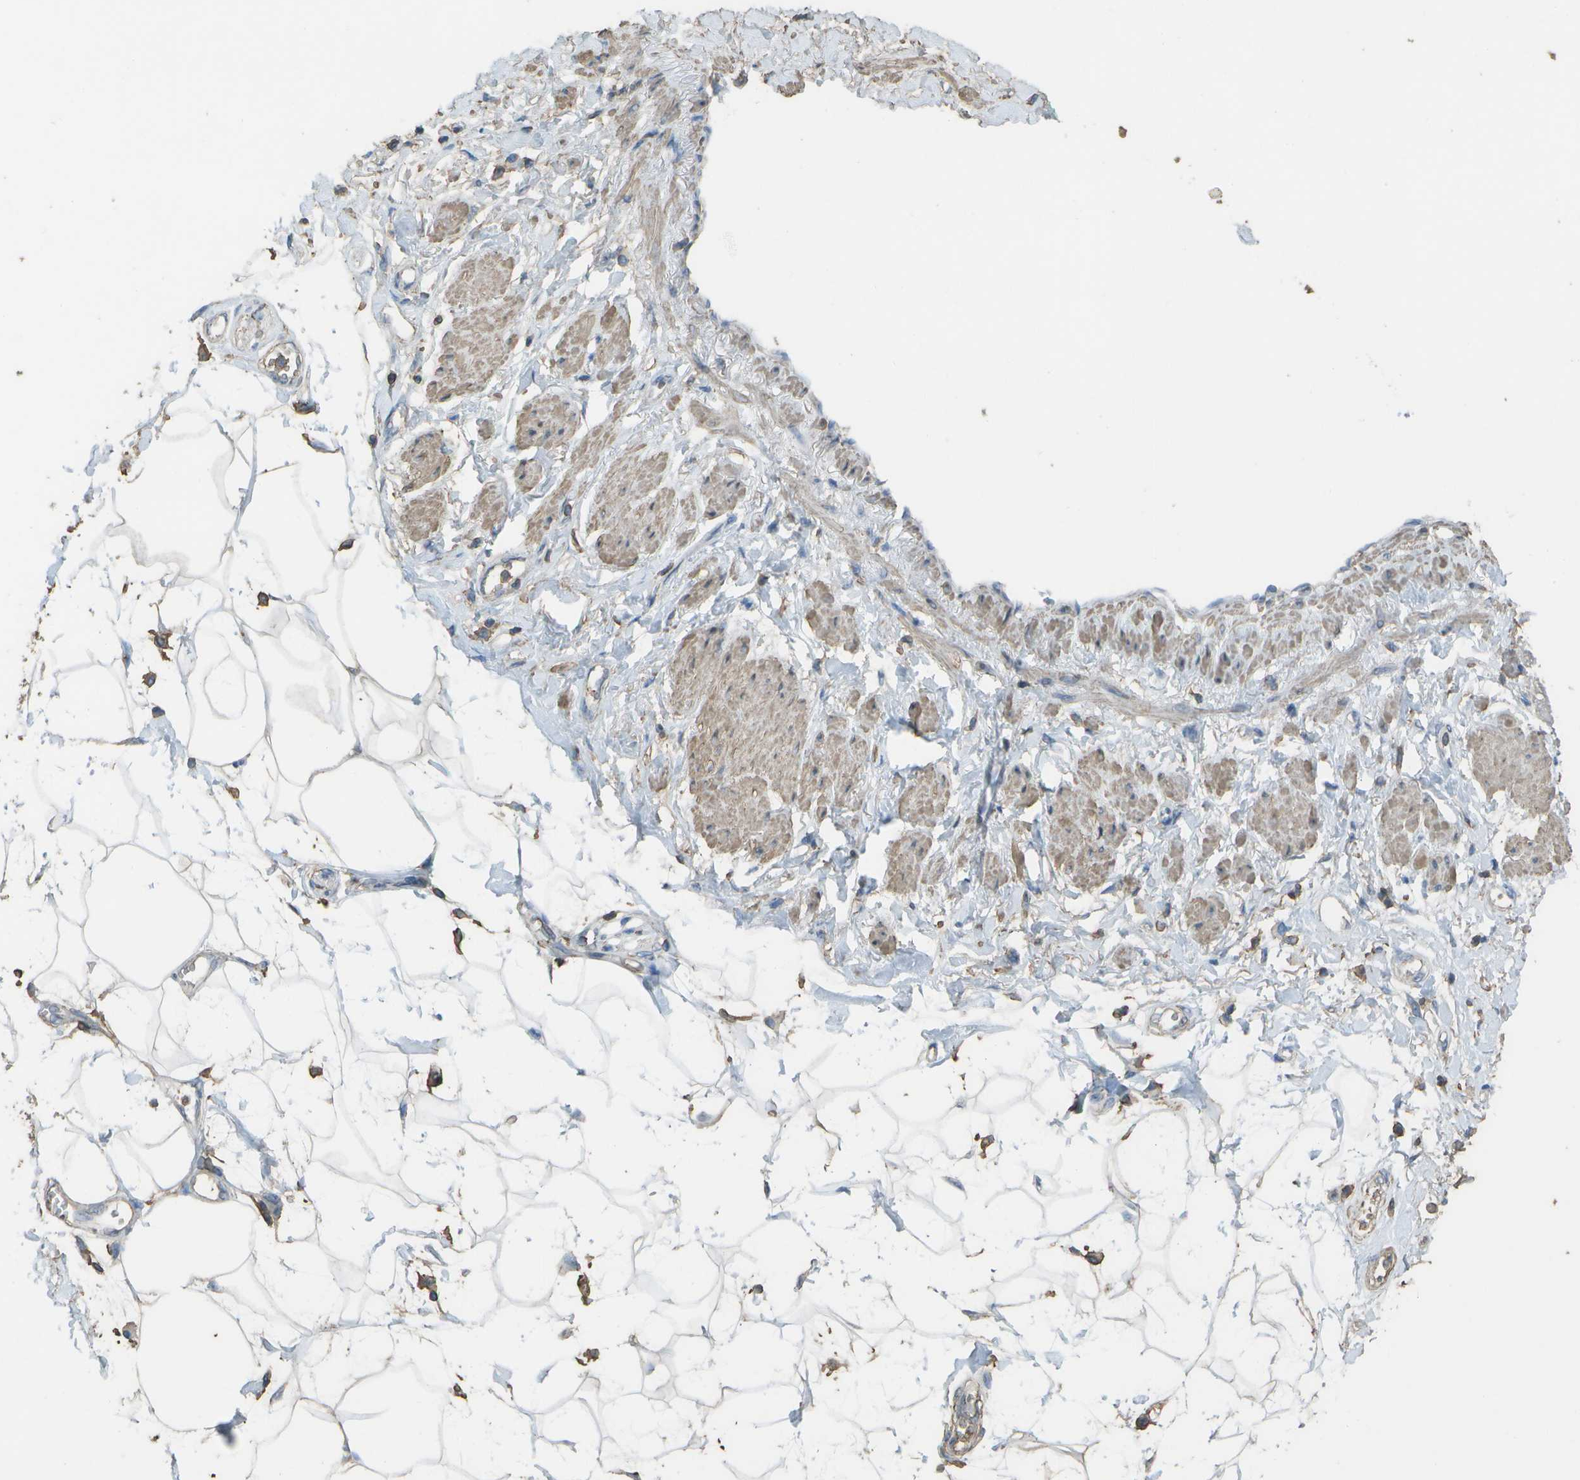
{"staining": {"intensity": "weak", "quantity": "25%-75%", "location": "cytoplasmic/membranous"}, "tissue": "adipose tissue", "cell_type": "Adipocytes", "image_type": "normal", "snomed": [{"axis": "morphology", "description": "Normal tissue, NOS"}, {"axis": "morphology", "description": "Adenocarcinoma, NOS"}, {"axis": "topography", "description": "Duodenum"}, {"axis": "topography", "description": "Peripheral nerve tissue"}], "caption": "The histopathology image reveals immunohistochemical staining of unremarkable adipose tissue. There is weak cytoplasmic/membranous positivity is identified in about 25%-75% of adipocytes.", "gene": "CYP4F11", "patient": {"sex": "female", "age": 60}}